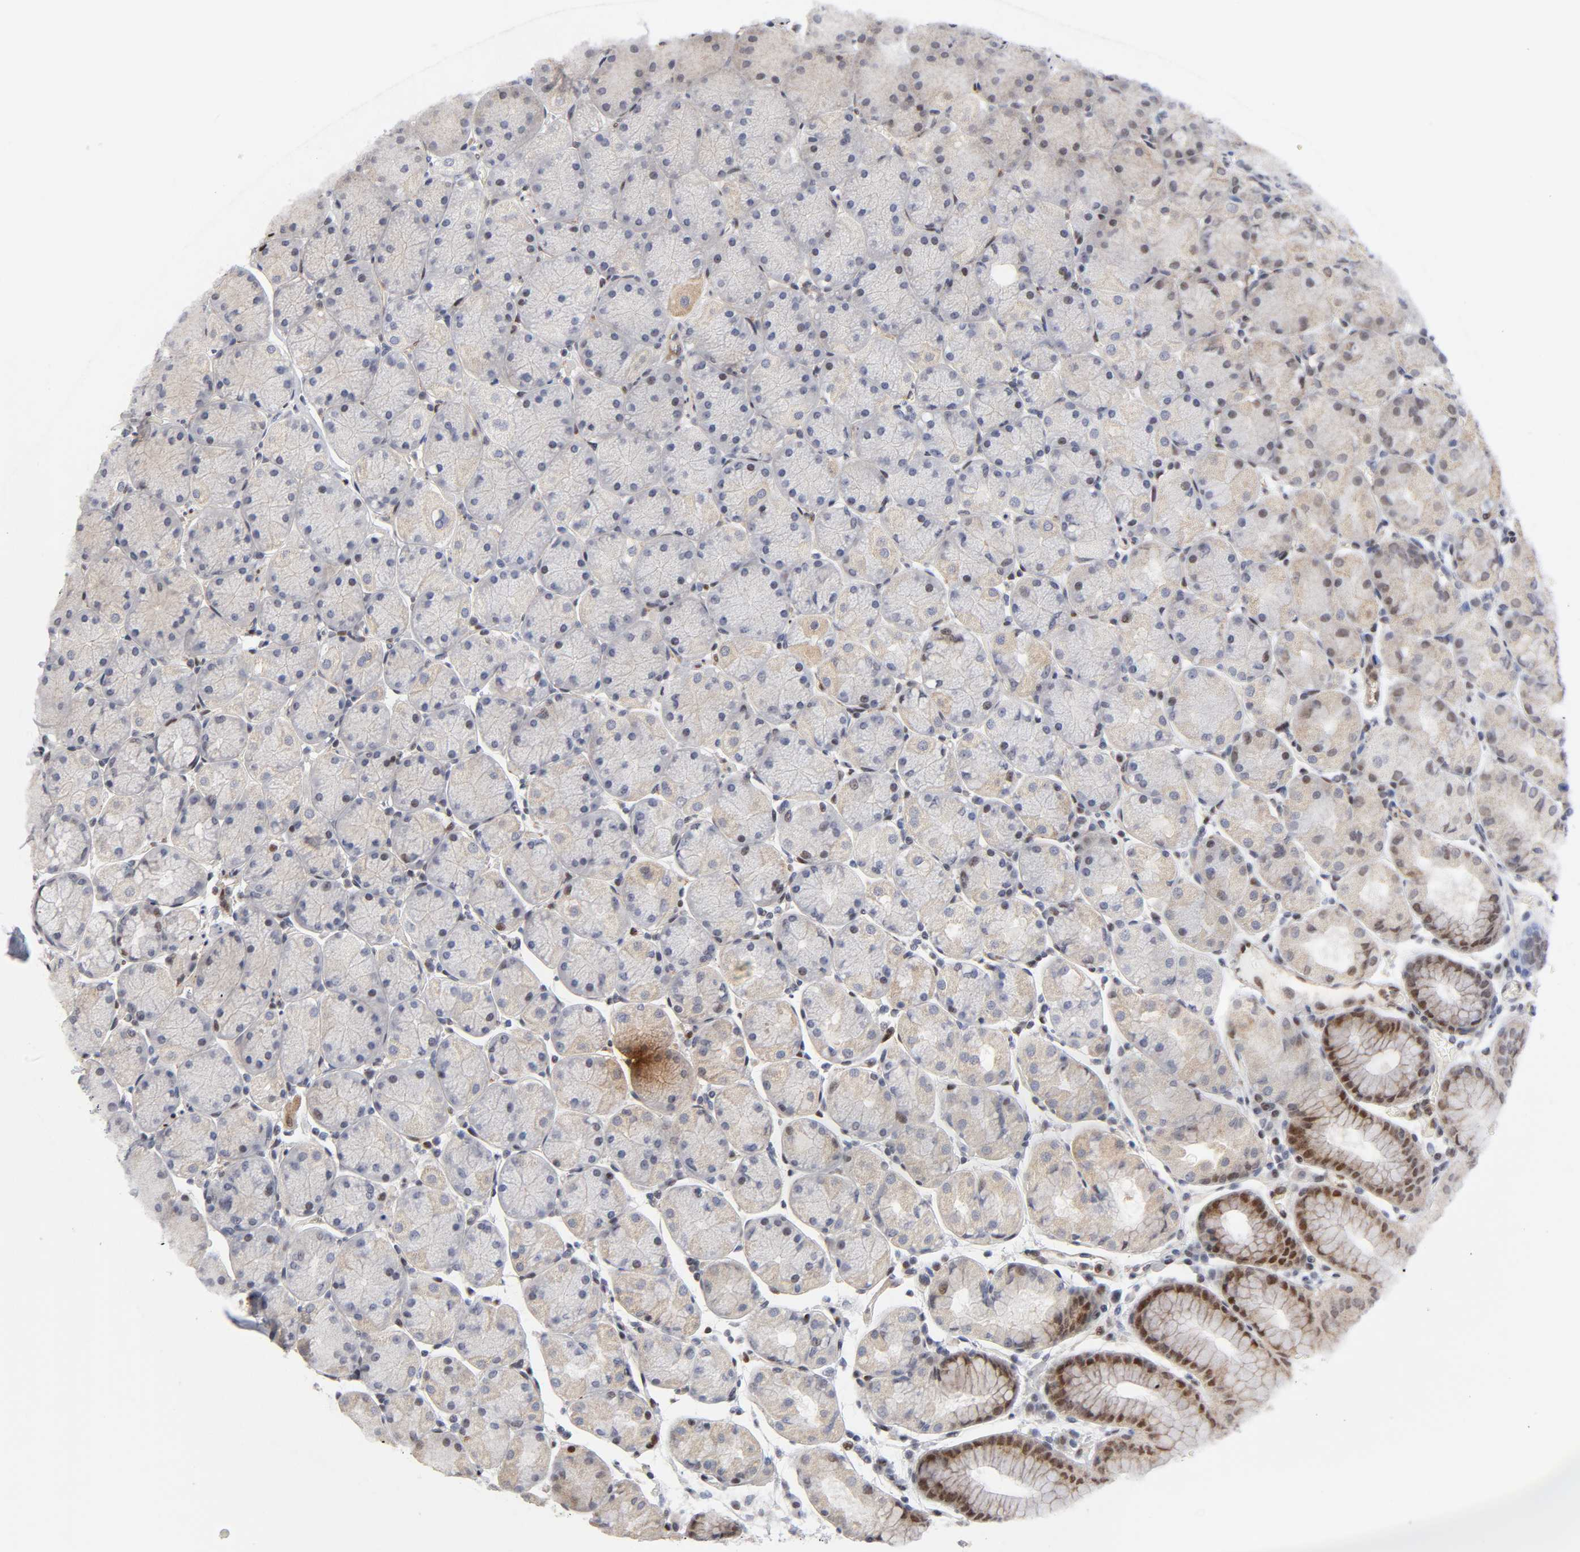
{"staining": {"intensity": "moderate", "quantity": "25%-75%", "location": "cytoplasmic/membranous,nuclear"}, "tissue": "stomach", "cell_type": "Glandular cells", "image_type": "normal", "snomed": [{"axis": "morphology", "description": "Normal tissue, NOS"}, {"axis": "topography", "description": "Stomach, upper"}, {"axis": "topography", "description": "Stomach"}], "caption": "A brown stain labels moderate cytoplasmic/membranous,nuclear positivity of a protein in glandular cells of normal human stomach. The staining is performed using DAB (3,3'-diaminobenzidine) brown chromogen to label protein expression. The nuclei are counter-stained blue using hematoxylin.", "gene": "STK38", "patient": {"sex": "male", "age": 76}}